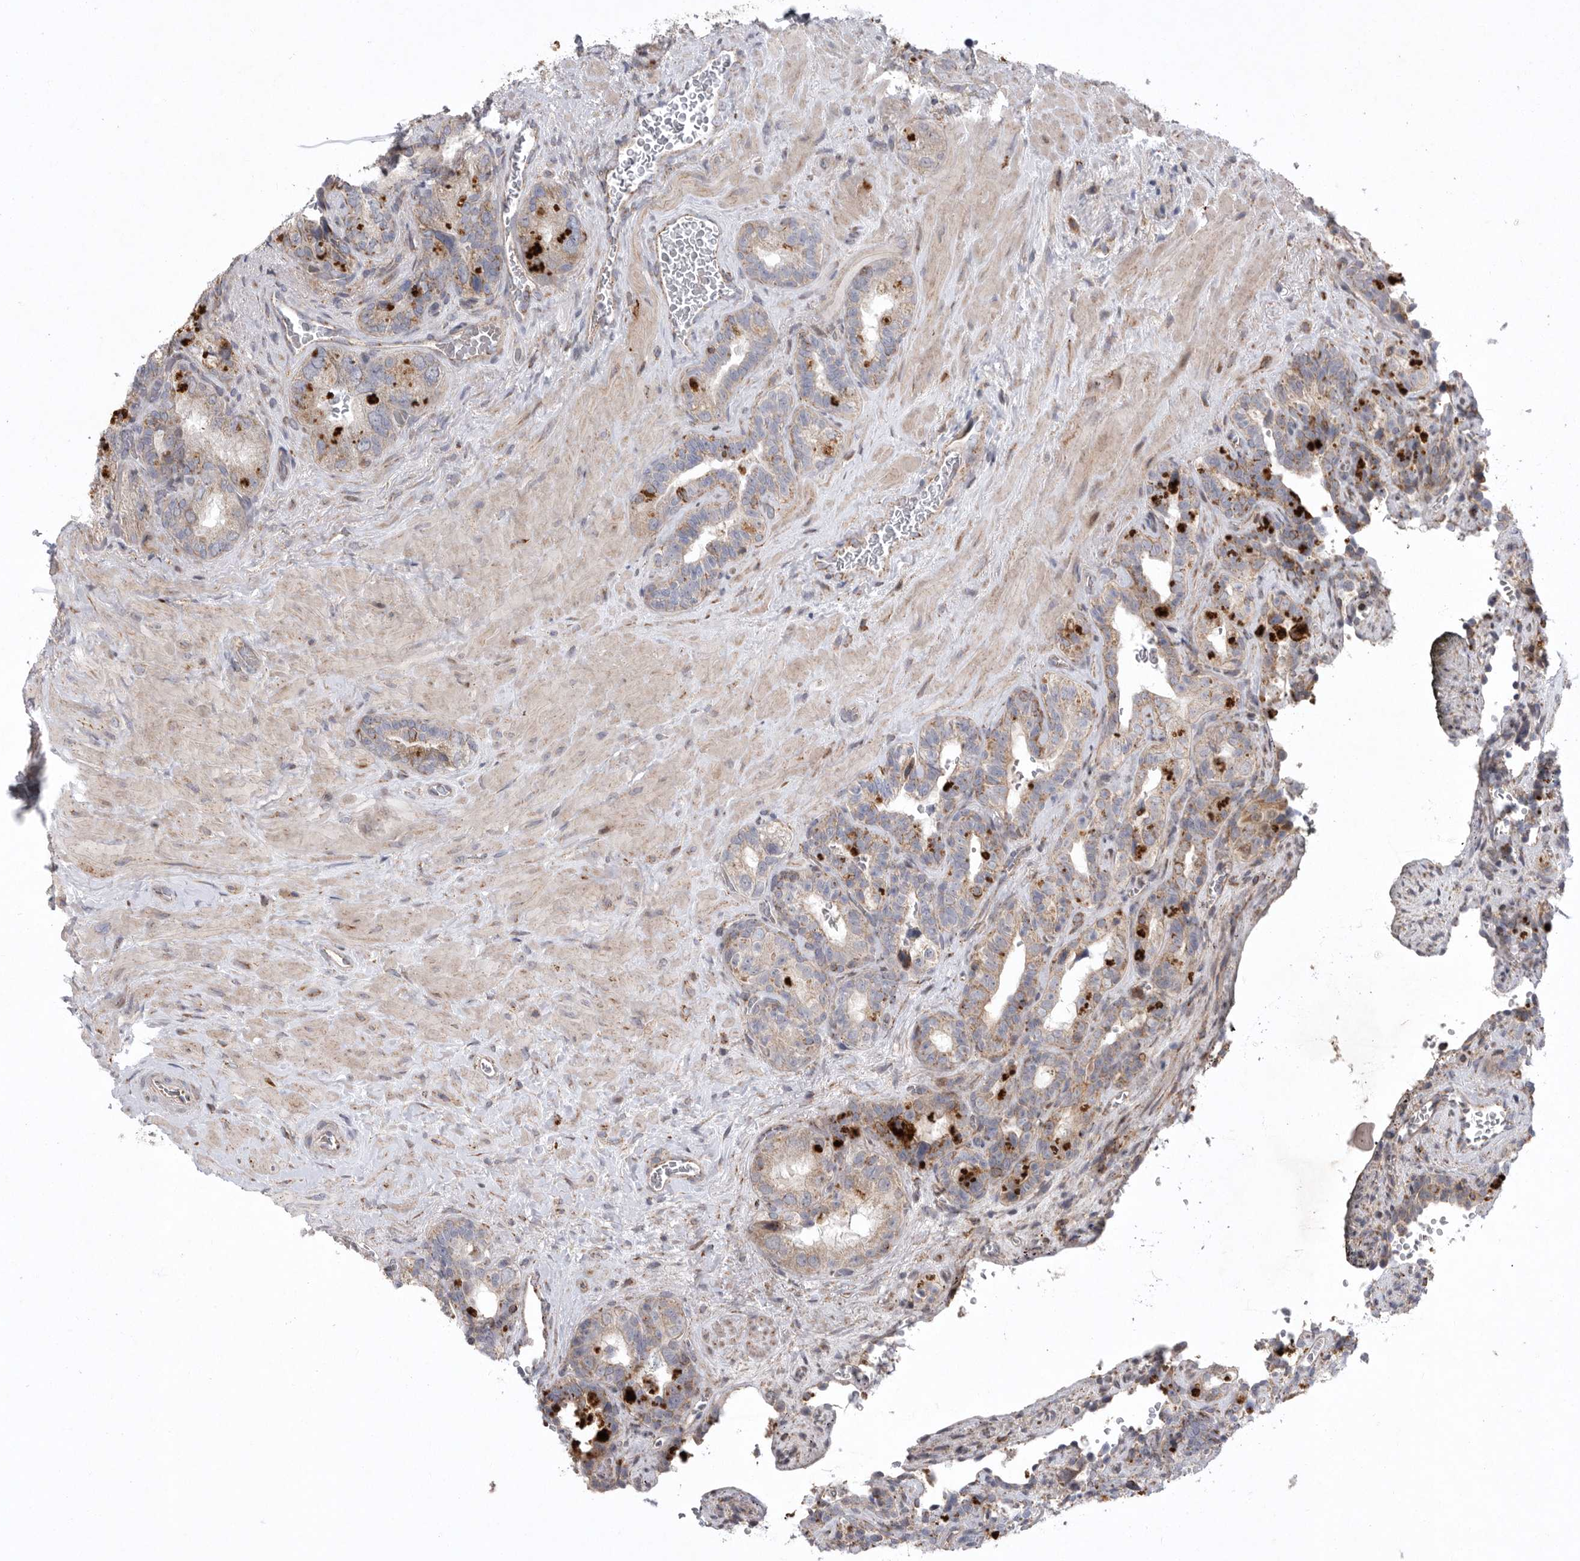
{"staining": {"intensity": "moderate", "quantity": "<25%", "location": "cytoplasmic/membranous"}, "tissue": "seminal vesicle", "cell_type": "Glandular cells", "image_type": "normal", "snomed": [{"axis": "morphology", "description": "Normal tissue, NOS"}, {"axis": "topography", "description": "Prostate"}, {"axis": "topography", "description": "Seminal veicle"}], "caption": "Immunohistochemistry of normal human seminal vesicle demonstrates low levels of moderate cytoplasmic/membranous expression in approximately <25% of glandular cells. Nuclei are stained in blue.", "gene": "MPZL1", "patient": {"sex": "male", "age": 67}}